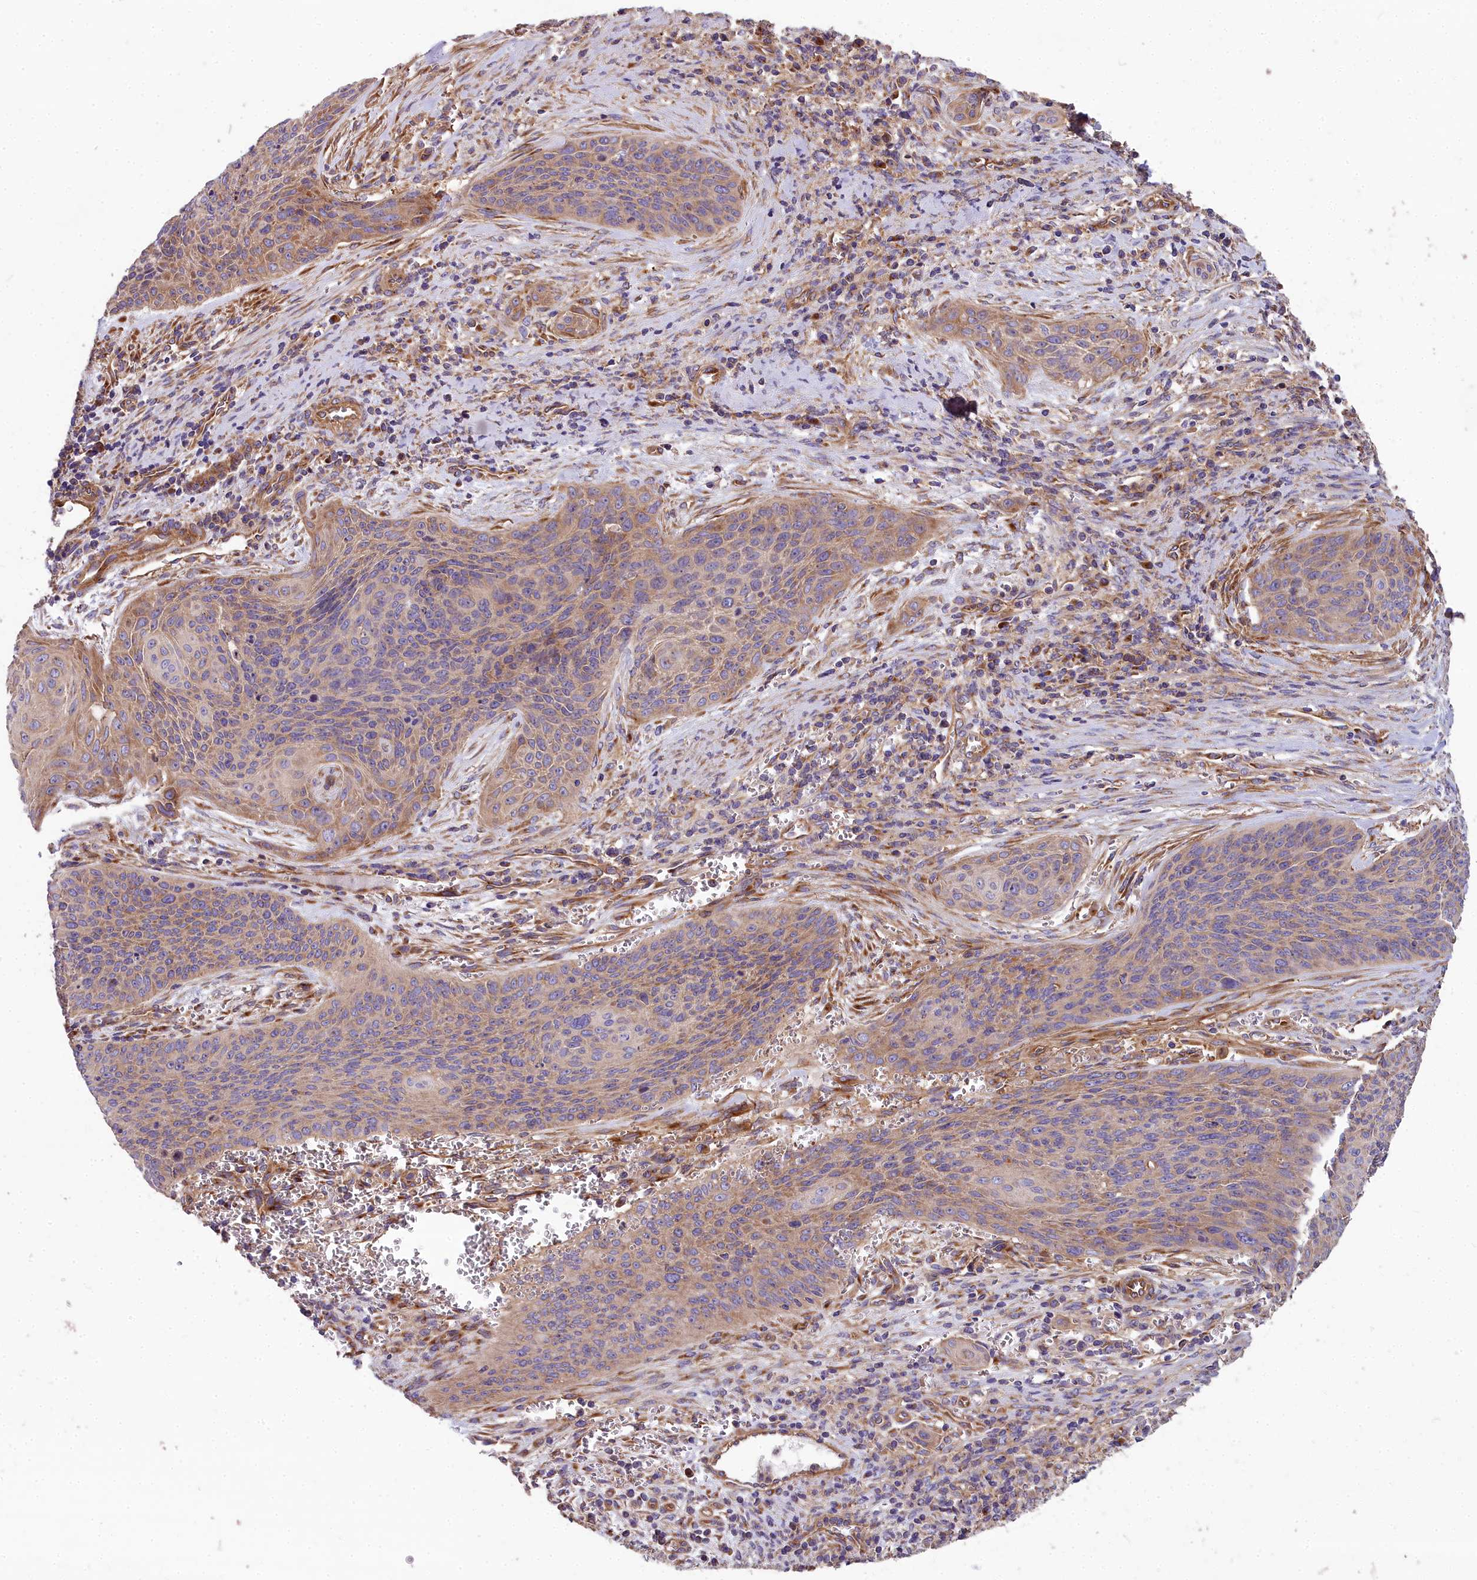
{"staining": {"intensity": "weak", "quantity": "25%-75%", "location": "cytoplasmic/membranous"}, "tissue": "cervical cancer", "cell_type": "Tumor cells", "image_type": "cancer", "snomed": [{"axis": "morphology", "description": "Squamous cell carcinoma, NOS"}, {"axis": "topography", "description": "Cervix"}], "caption": "Protein analysis of cervical cancer tissue demonstrates weak cytoplasmic/membranous staining in approximately 25%-75% of tumor cells. The staining was performed using DAB (3,3'-diaminobenzidine), with brown indicating positive protein expression. Nuclei are stained blue with hematoxylin.", "gene": "DCTN3", "patient": {"sex": "female", "age": 55}}